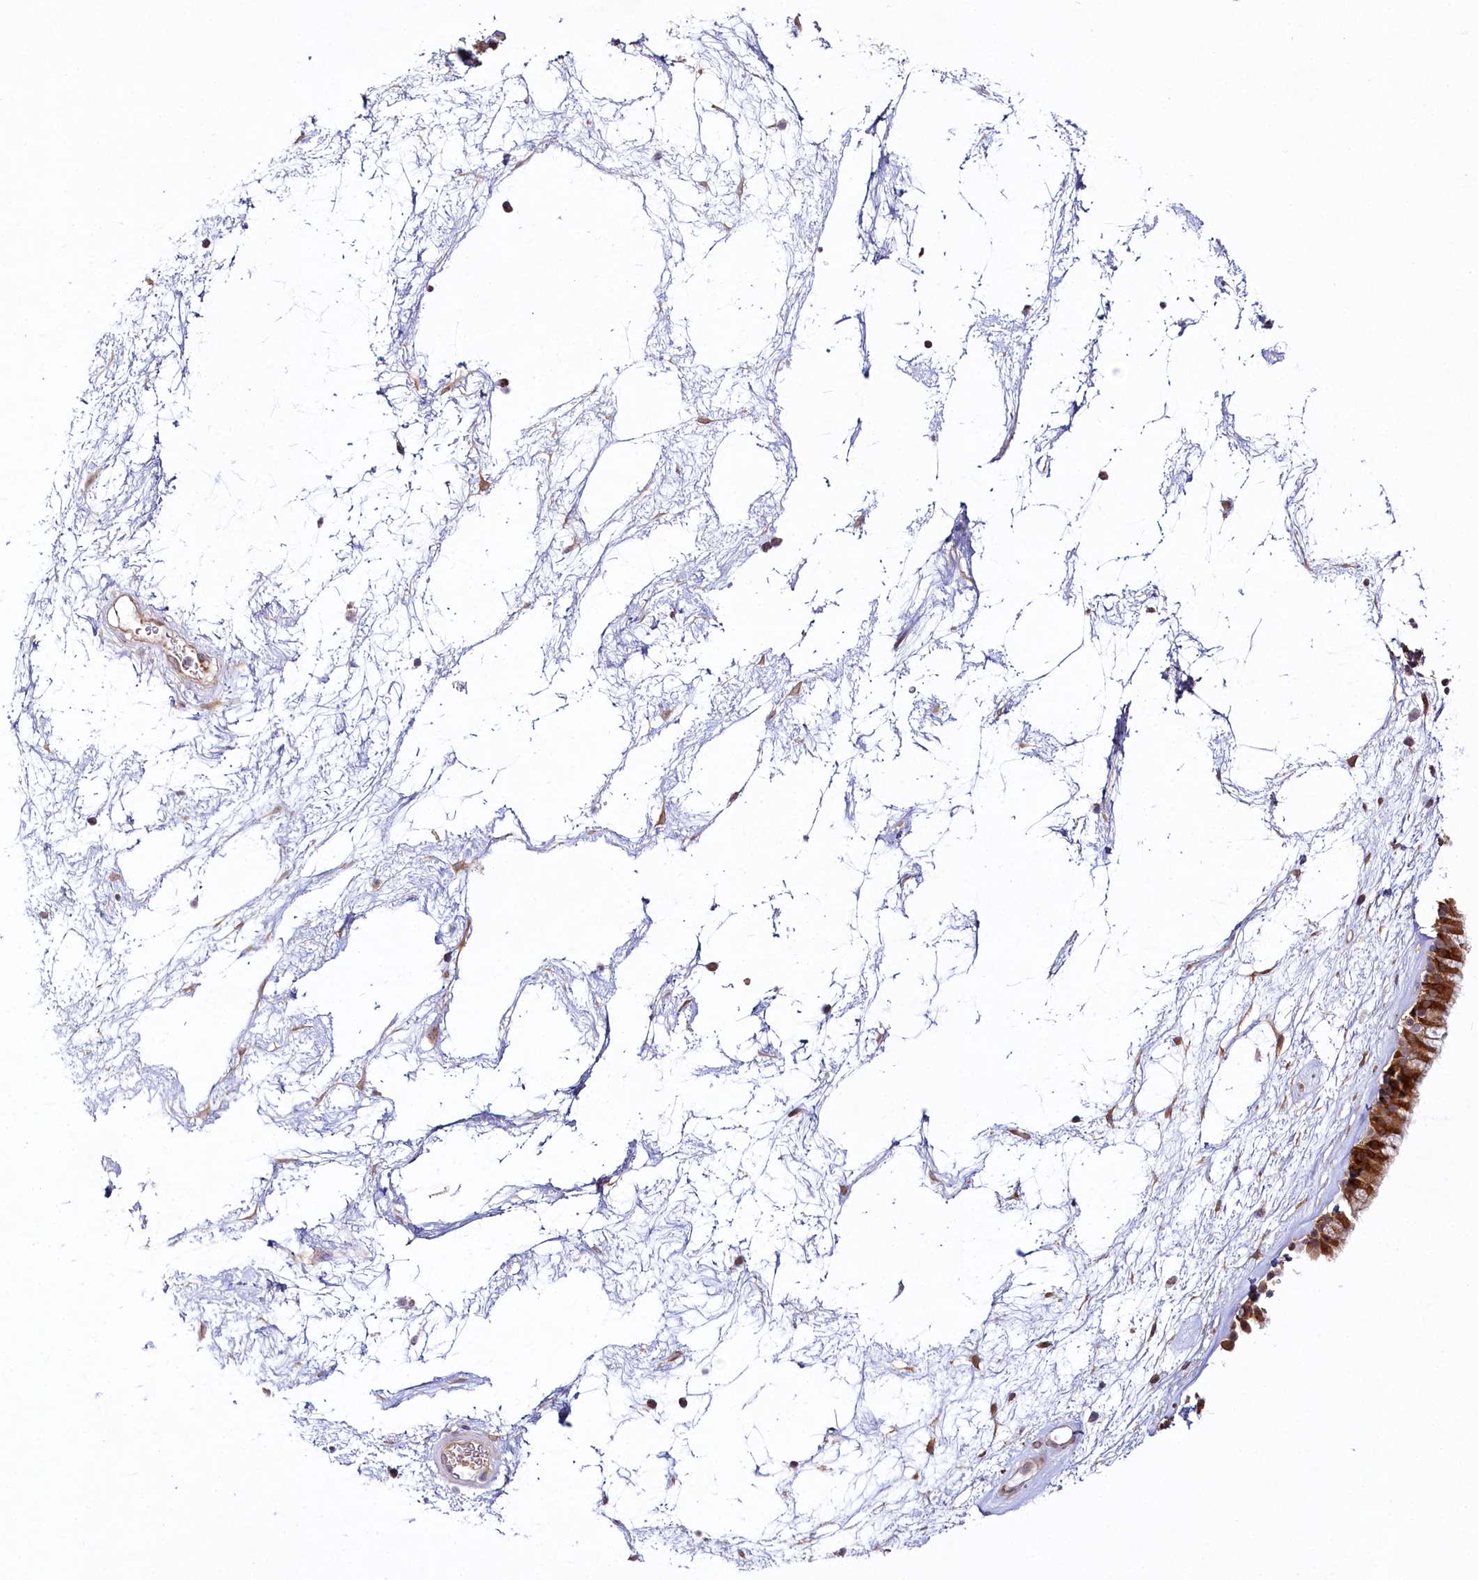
{"staining": {"intensity": "strong", "quantity": ">75%", "location": "cytoplasmic/membranous"}, "tissue": "nasopharynx", "cell_type": "Respiratory epithelial cells", "image_type": "normal", "snomed": [{"axis": "morphology", "description": "Normal tissue, NOS"}, {"axis": "morphology", "description": "Inflammation, NOS"}, {"axis": "topography", "description": "Nasopharynx"}], "caption": "Immunohistochemical staining of normal human nasopharynx demonstrates >75% levels of strong cytoplasmic/membranous protein expression in approximately >75% of respiratory epithelial cells.", "gene": "INPP4B", "patient": {"sex": "male", "age": 48}}